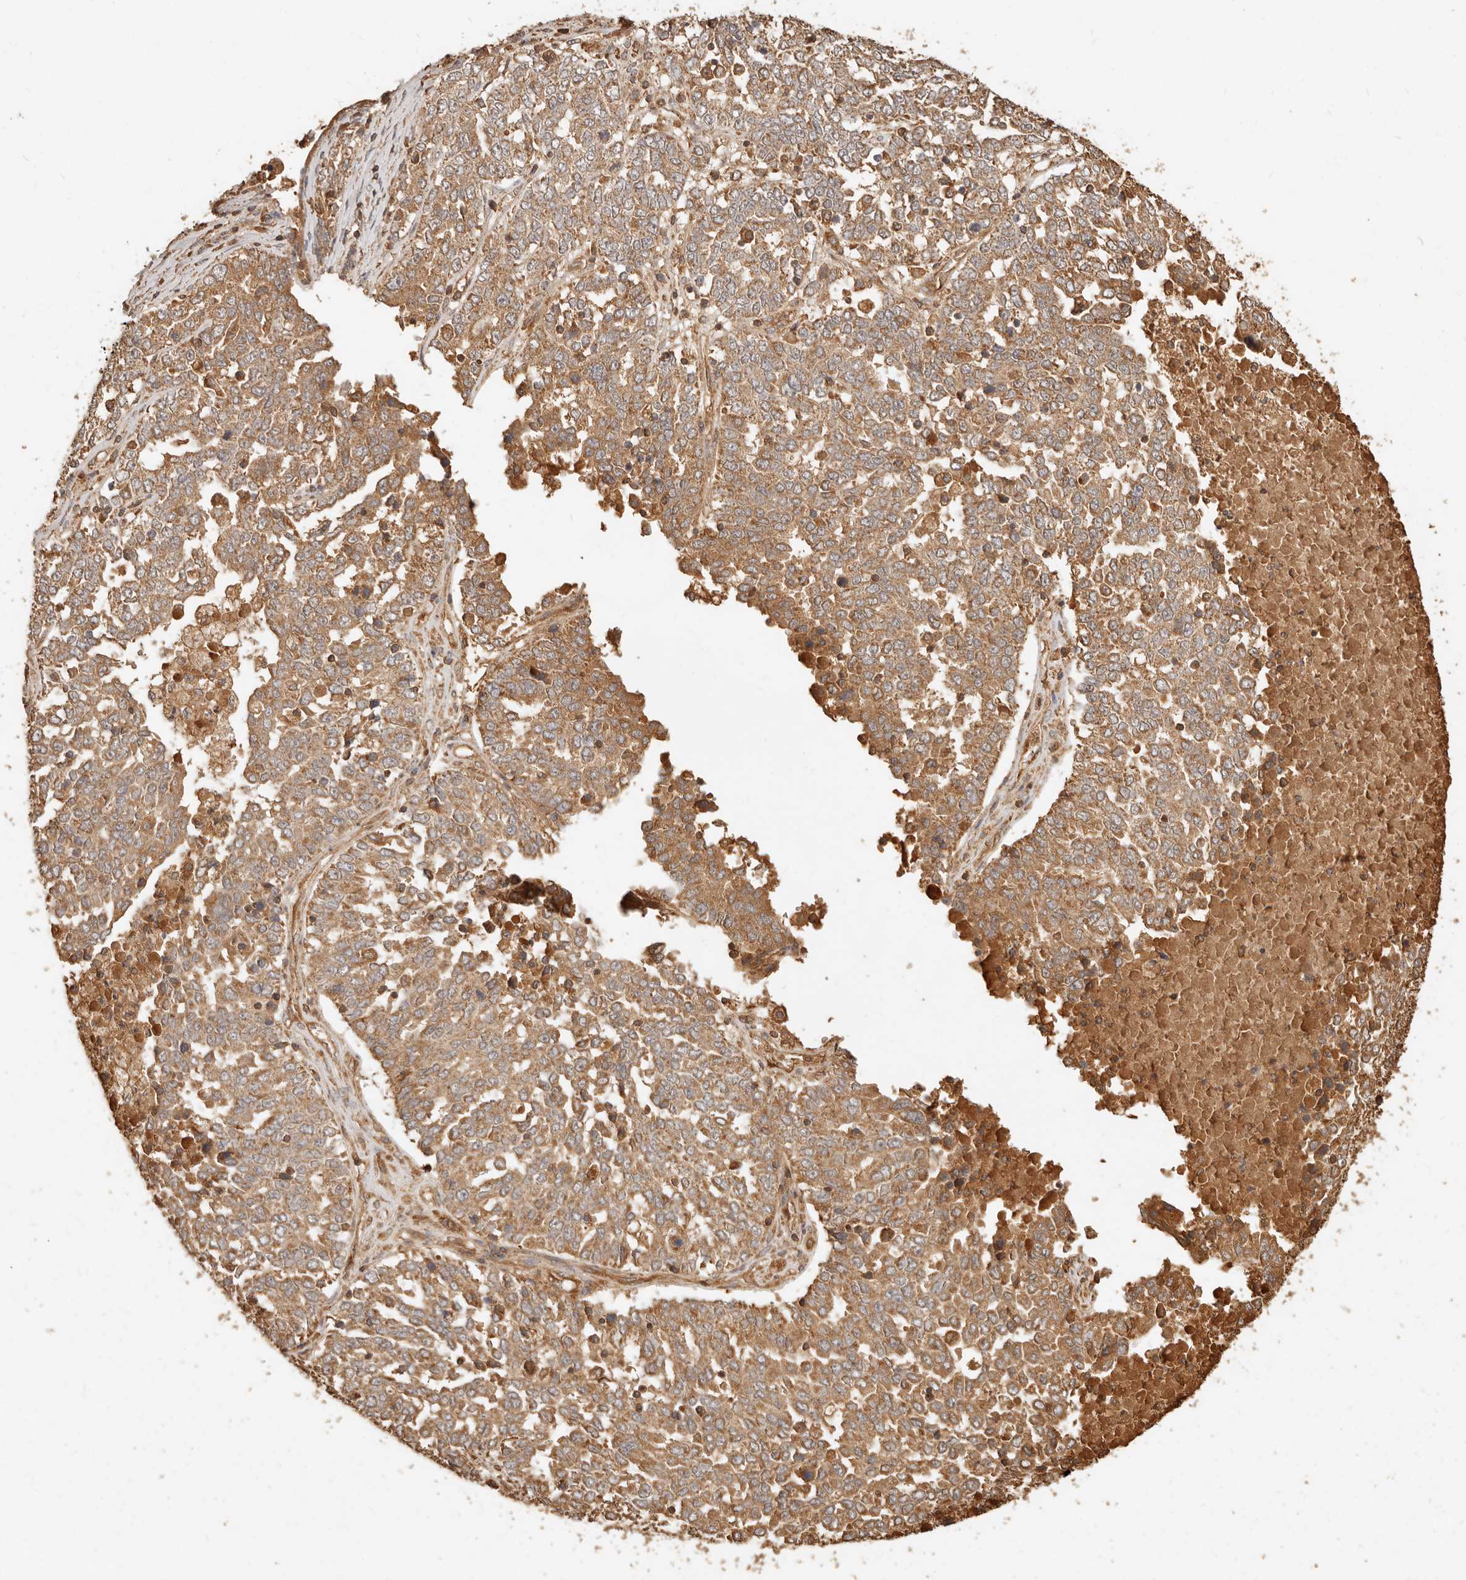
{"staining": {"intensity": "moderate", "quantity": ">75%", "location": "cytoplasmic/membranous"}, "tissue": "ovarian cancer", "cell_type": "Tumor cells", "image_type": "cancer", "snomed": [{"axis": "morphology", "description": "Carcinoma, endometroid"}, {"axis": "topography", "description": "Ovary"}], "caption": "Tumor cells show medium levels of moderate cytoplasmic/membranous staining in approximately >75% of cells in ovarian cancer.", "gene": "FAM180B", "patient": {"sex": "female", "age": 62}}